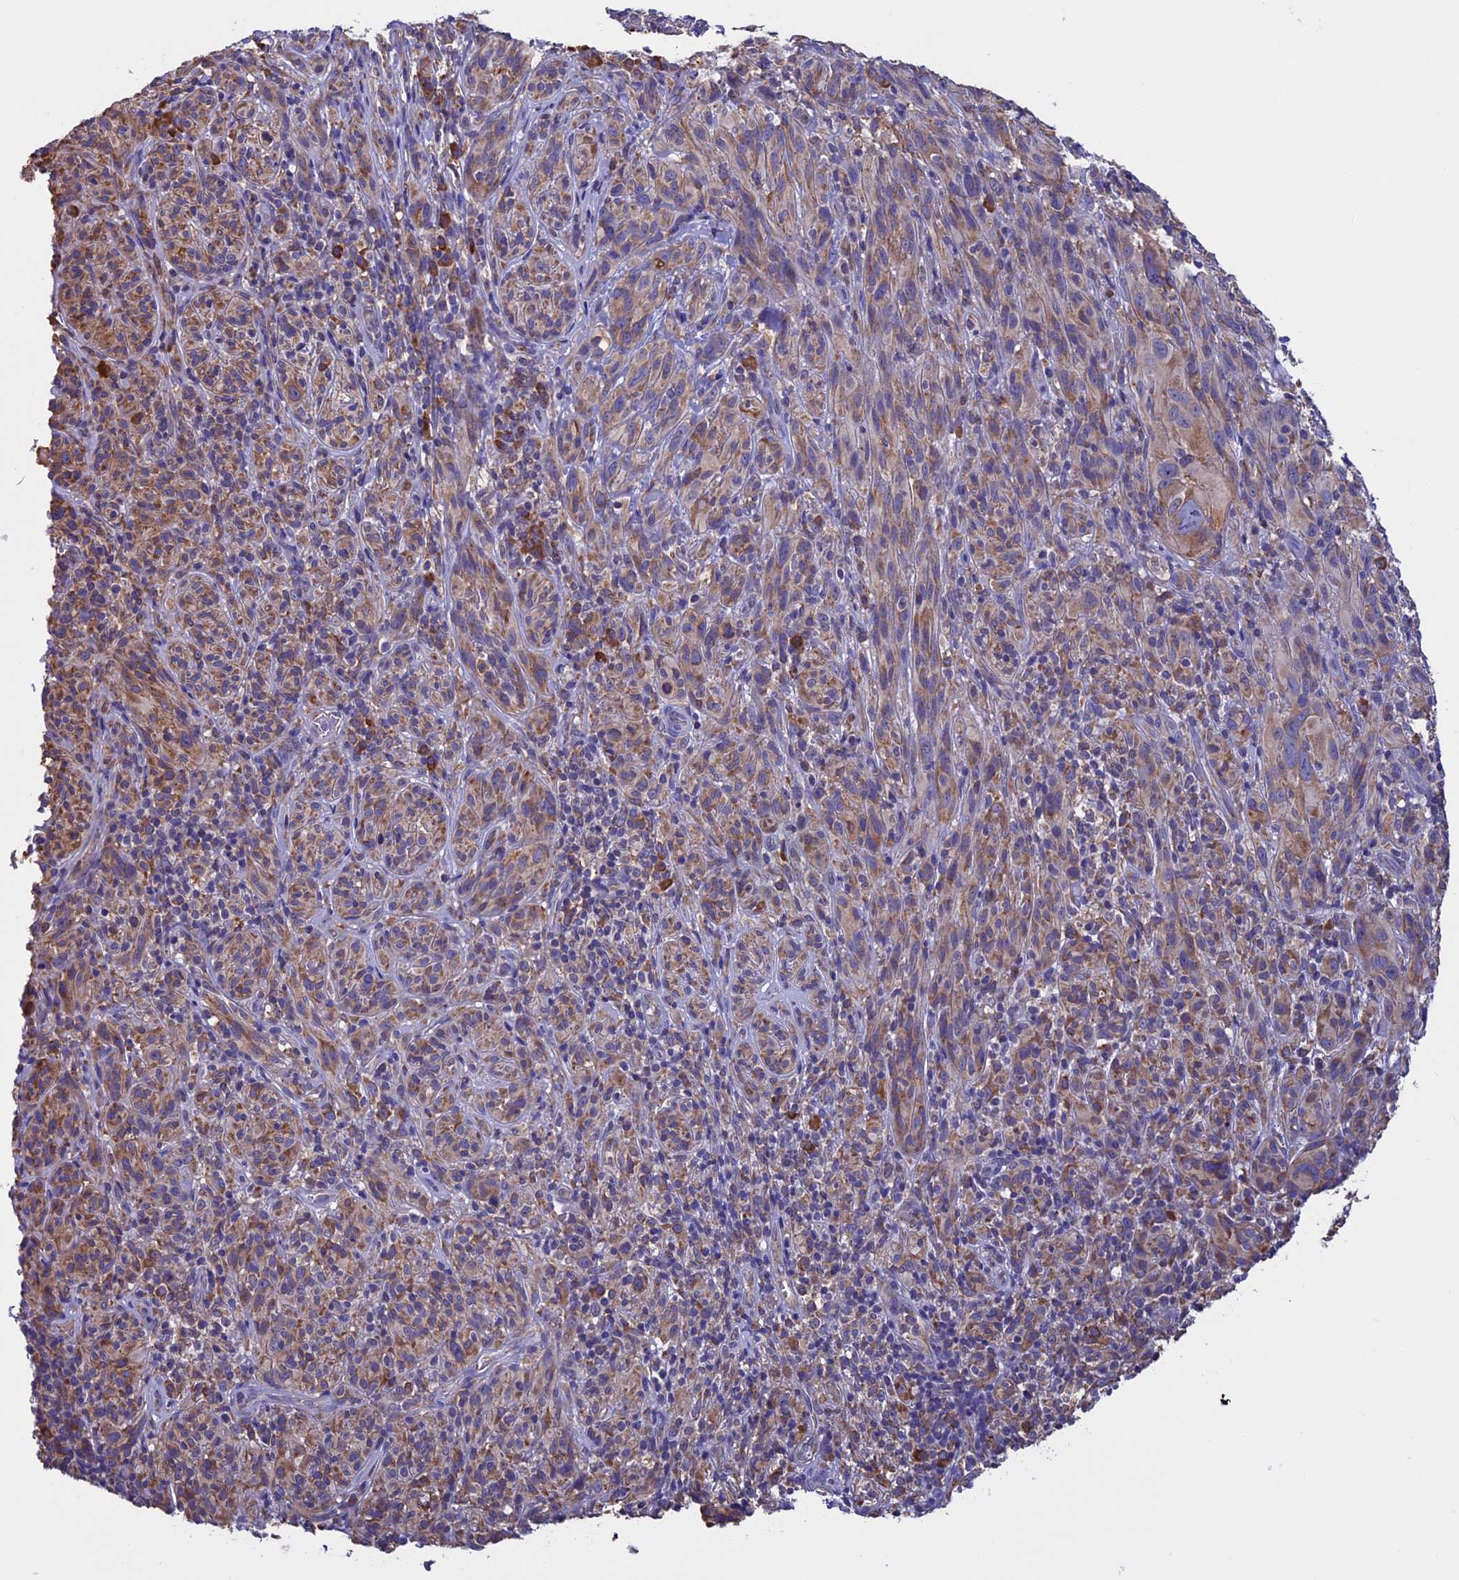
{"staining": {"intensity": "moderate", "quantity": ">75%", "location": "cytoplasmic/membranous"}, "tissue": "melanoma", "cell_type": "Tumor cells", "image_type": "cancer", "snomed": [{"axis": "morphology", "description": "Malignant melanoma, NOS"}, {"axis": "topography", "description": "Skin of head"}], "caption": "Melanoma tissue demonstrates moderate cytoplasmic/membranous staining in about >75% of tumor cells, visualized by immunohistochemistry. (DAB (3,3'-diaminobenzidine) IHC, brown staining for protein, blue staining for nuclei).", "gene": "BTBD3", "patient": {"sex": "male", "age": 96}}